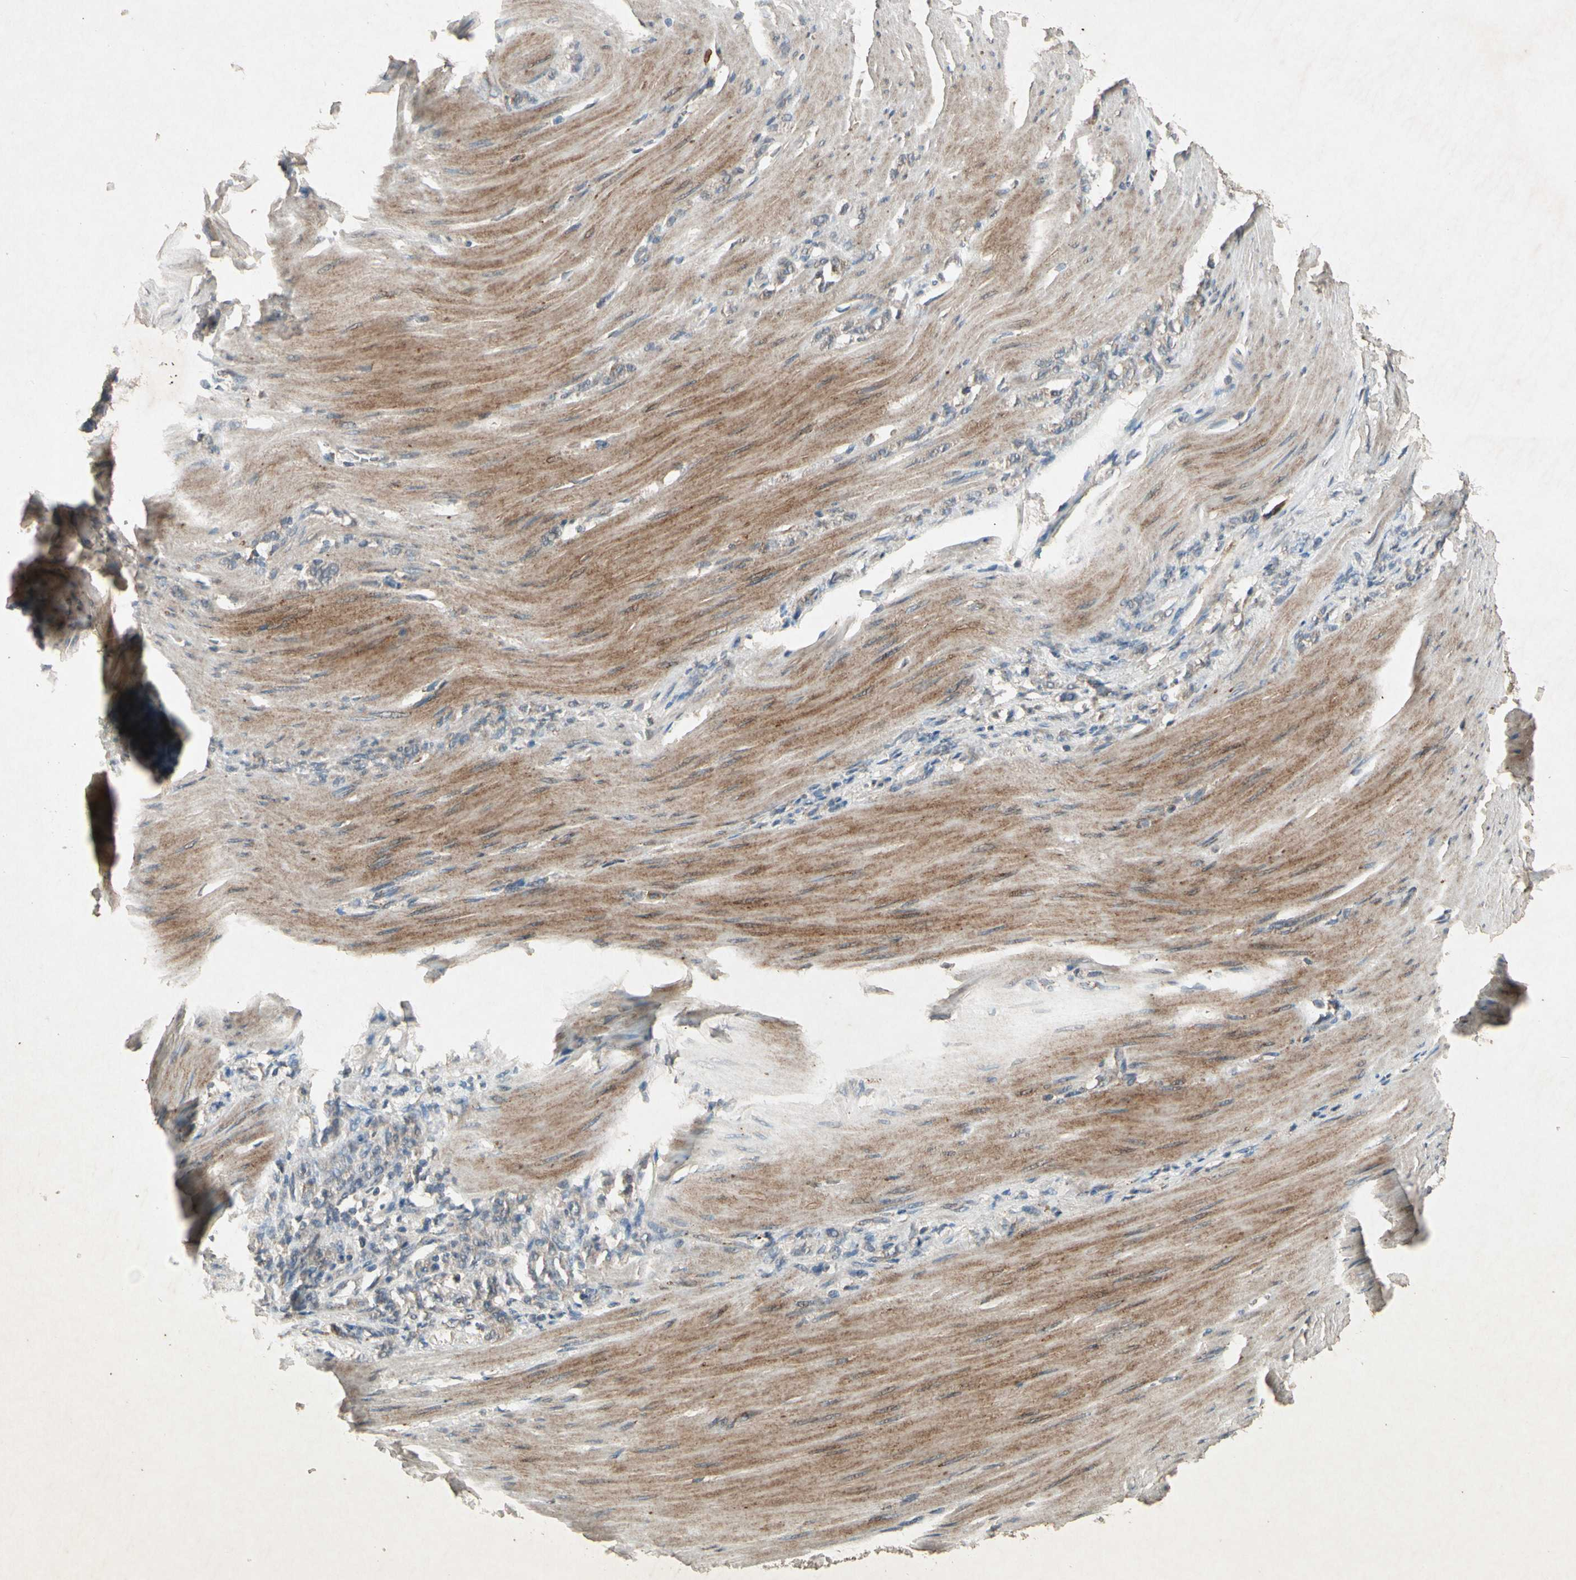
{"staining": {"intensity": "negative", "quantity": "none", "location": "none"}, "tissue": "stomach cancer", "cell_type": "Tumor cells", "image_type": "cancer", "snomed": [{"axis": "morphology", "description": "Adenocarcinoma, NOS"}, {"axis": "topography", "description": "Stomach"}], "caption": "This is an immunohistochemistry (IHC) image of human stomach adenocarcinoma. There is no expression in tumor cells.", "gene": "GPLD1", "patient": {"sex": "male", "age": 82}}